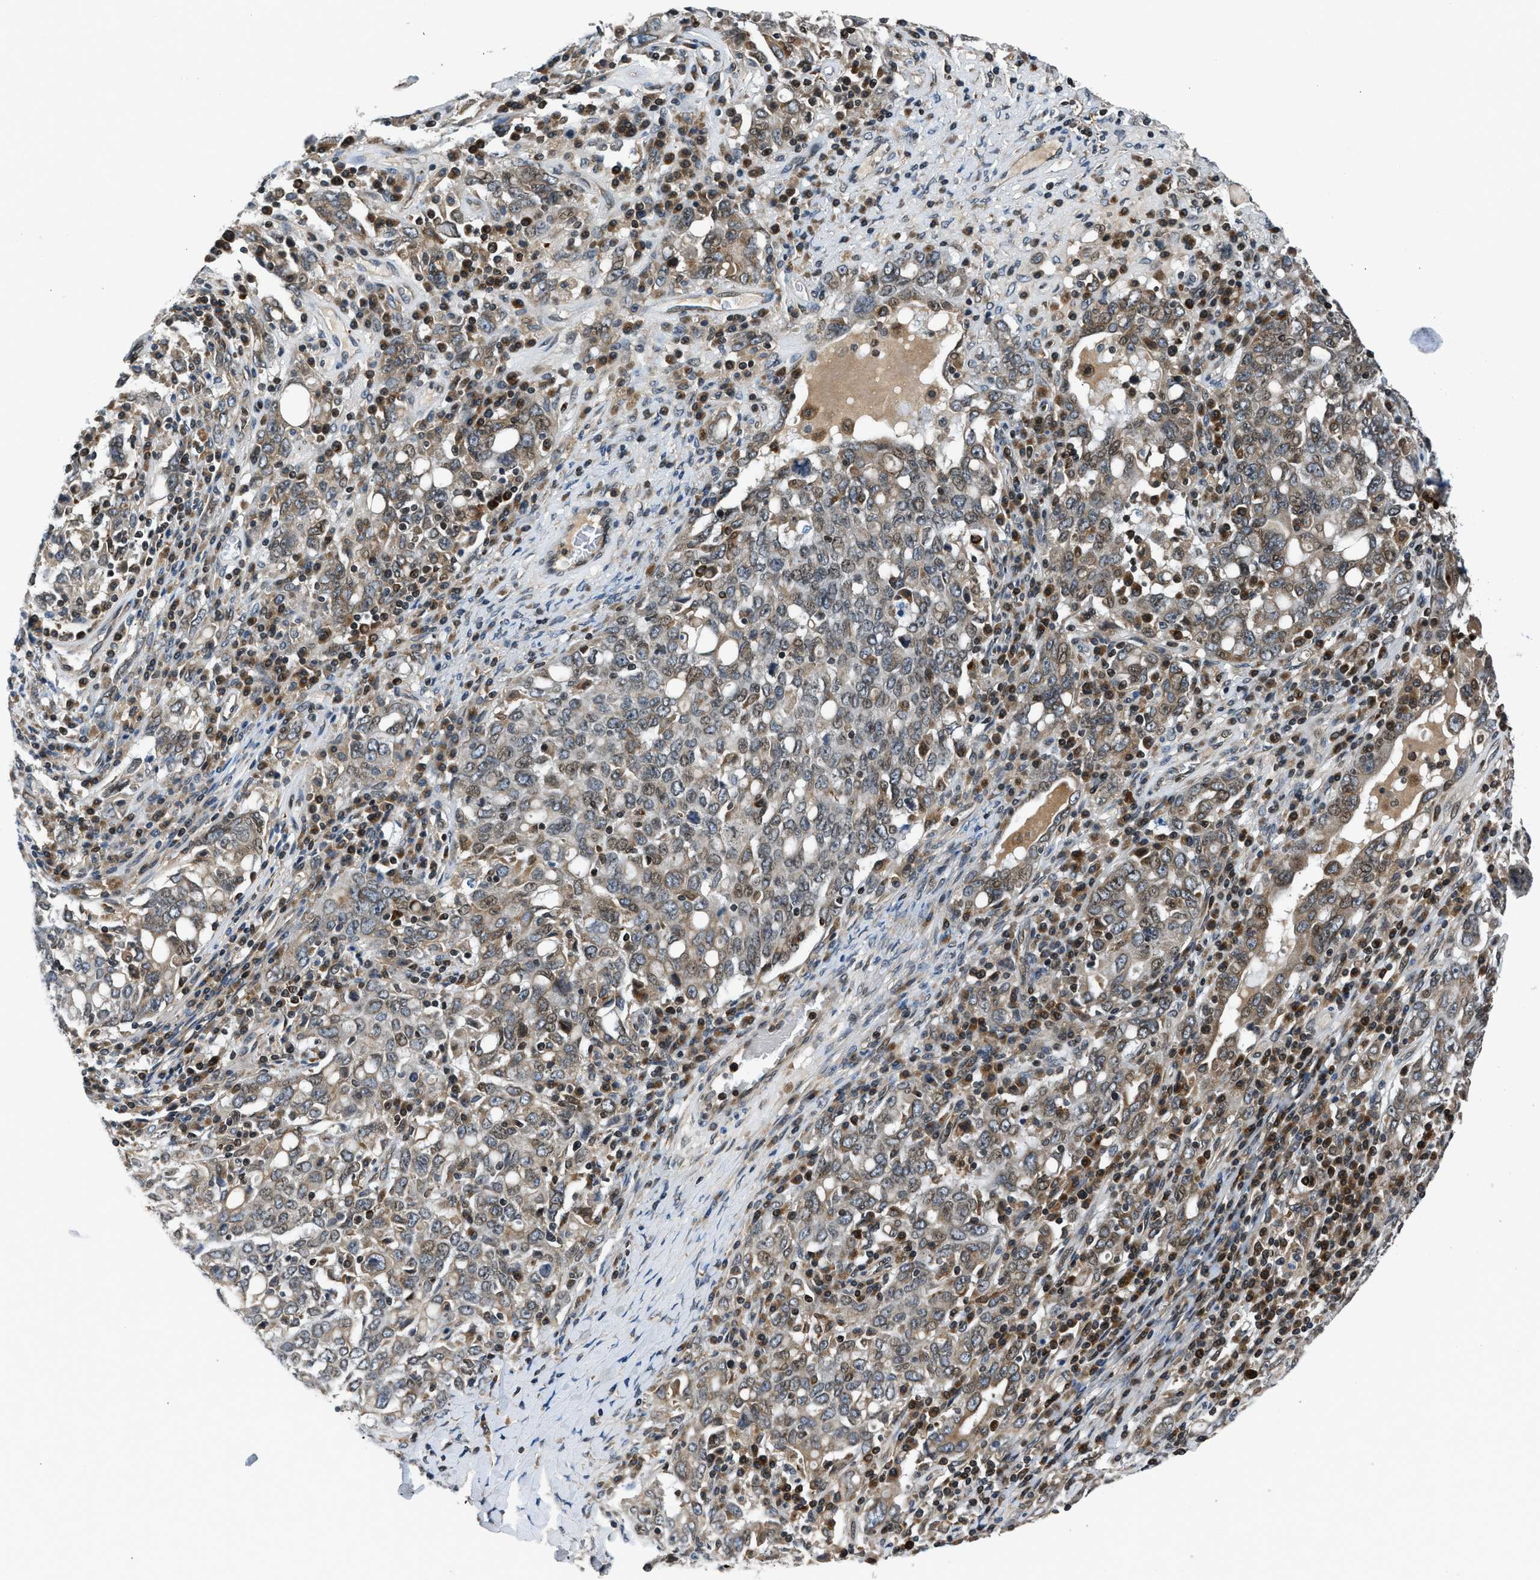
{"staining": {"intensity": "weak", "quantity": "25%-75%", "location": "cytoplasmic/membranous"}, "tissue": "ovarian cancer", "cell_type": "Tumor cells", "image_type": "cancer", "snomed": [{"axis": "morphology", "description": "Carcinoma, endometroid"}, {"axis": "topography", "description": "Ovary"}], "caption": "Brown immunohistochemical staining in human ovarian cancer reveals weak cytoplasmic/membranous staining in about 25%-75% of tumor cells.", "gene": "RETREG3", "patient": {"sex": "female", "age": 62}}